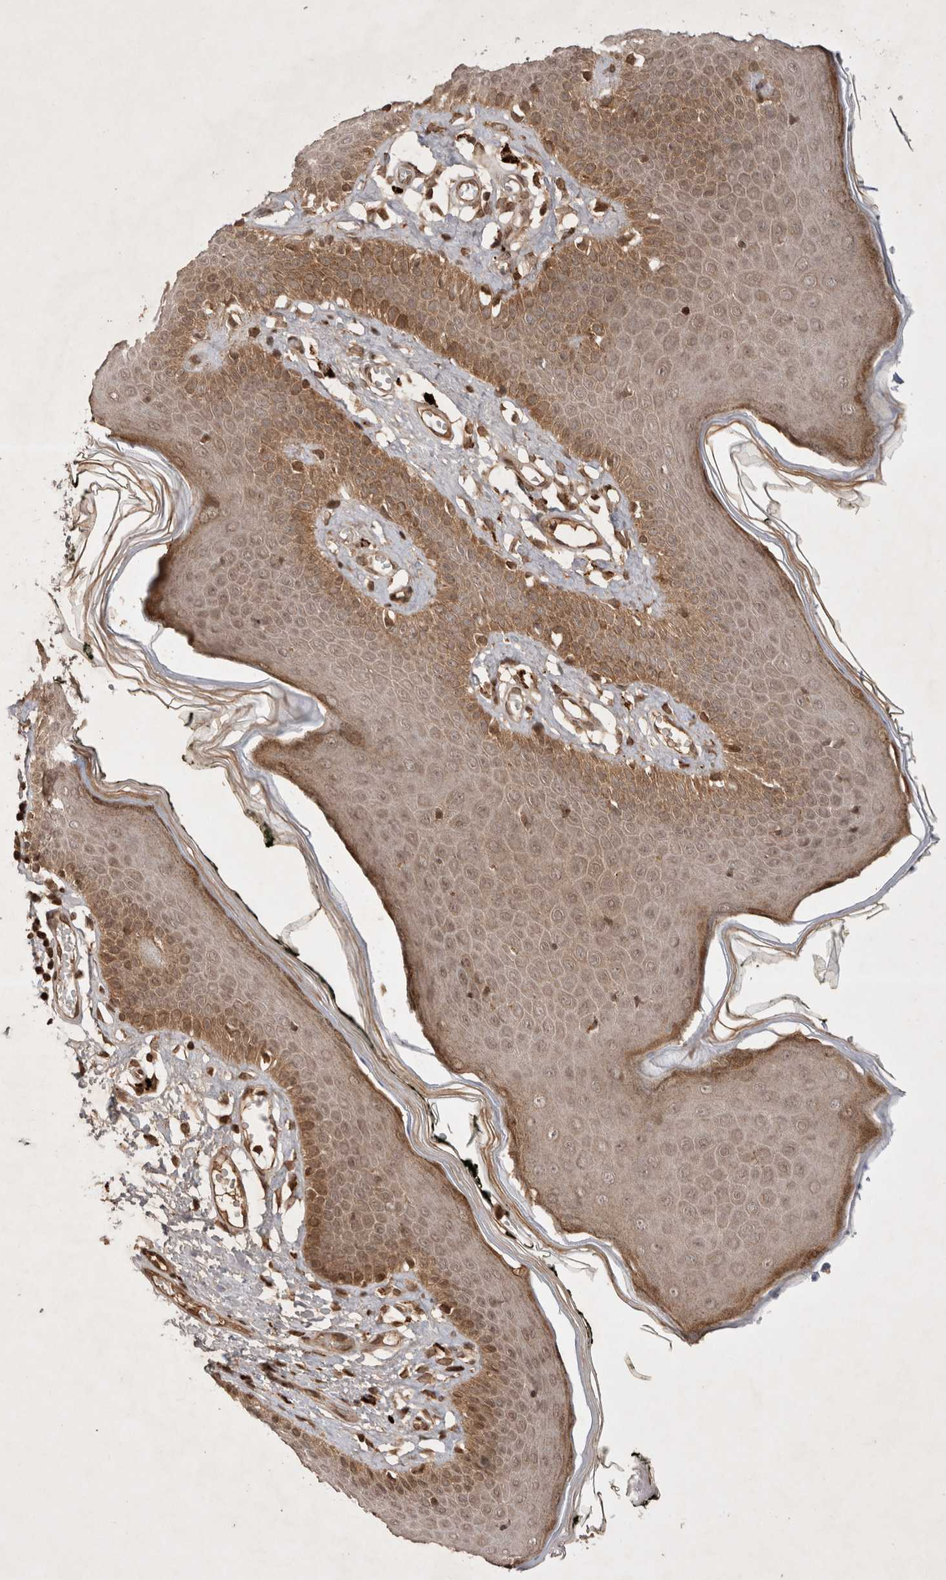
{"staining": {"intensity": "moderate", "quantity": ">75%", "location": "cytoplasmic/membranous,nuclear"}, "tissue": "skin", "cell_type": "Epidermal cells", "image_type": "normal", "snomed": [{"axis": "morphology", "description": "Normal tissue, NOS"}, {"axis": "morphology", "description": "Inflammation, NOS"}, {"axis": "topography", "description": "Vulva"}], "caption": "Skin stained for a protein demonstrates moderate cytoplasmic/membranous,nuclear positivity in epidermal cells.", "gene": "FAM221A", "patient": {"sex": "female", "age": 84}}